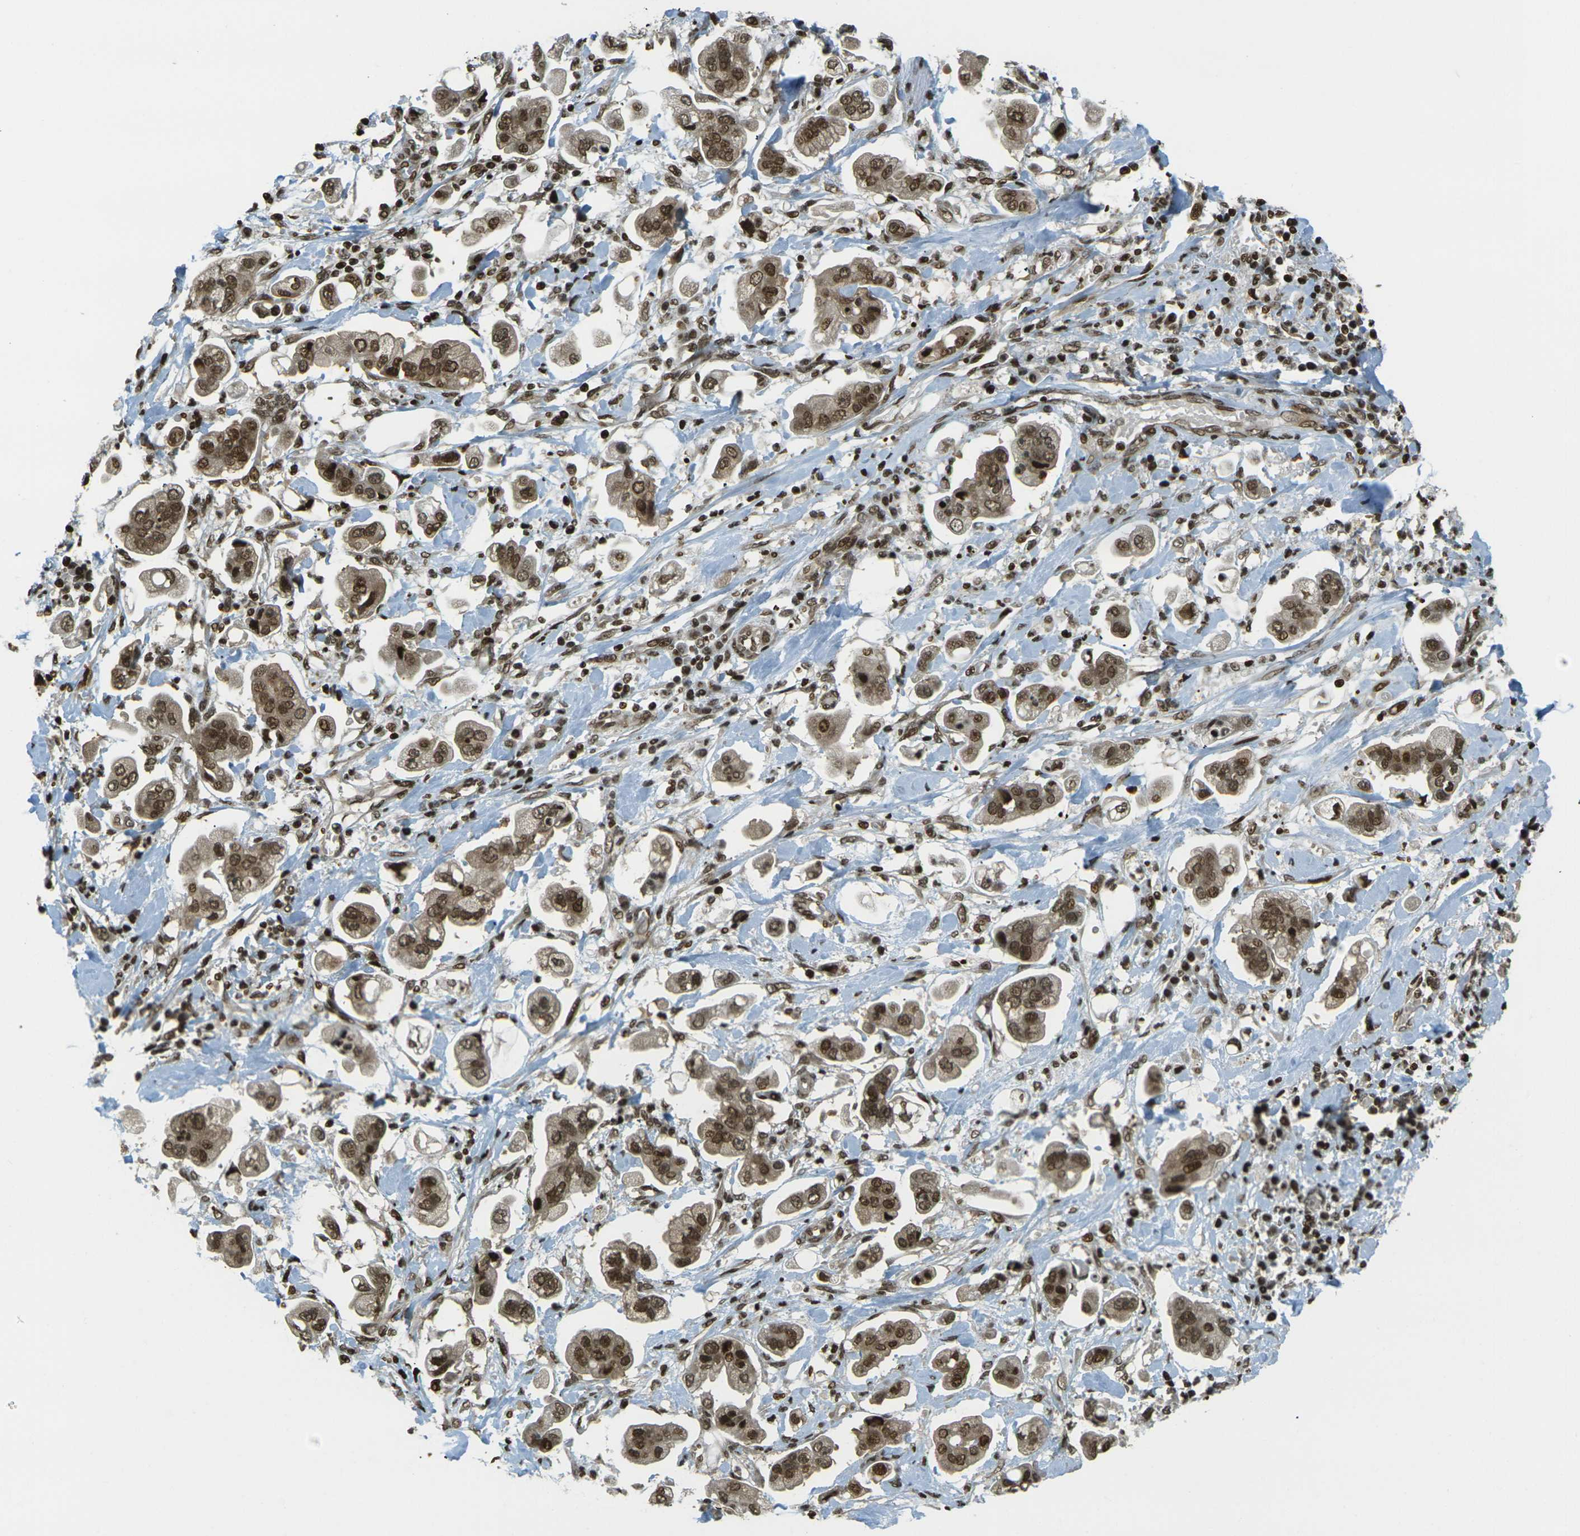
{"staining": {"intensity": "moderate", "quantity": ">75%", "location": "cytoplasmic/membranous,nuclear"}, "tissue": "stomach cancer", "cell_type": "Tumor cells", "image_type": "cancer", "snomed": [{"axis": "morphology", "description": "Adenocarcinoma, NOS"}, {"axis": "topography", "description": "Stomach"}], "caption": "This is an image of IHC staining of stomach cancer, which shows moderate positivity in the cytoplasmic/membranous and nuclear of tumor cells.", "gene": "RUVBL2", "patient": {"sex": "male", "age": 62}}